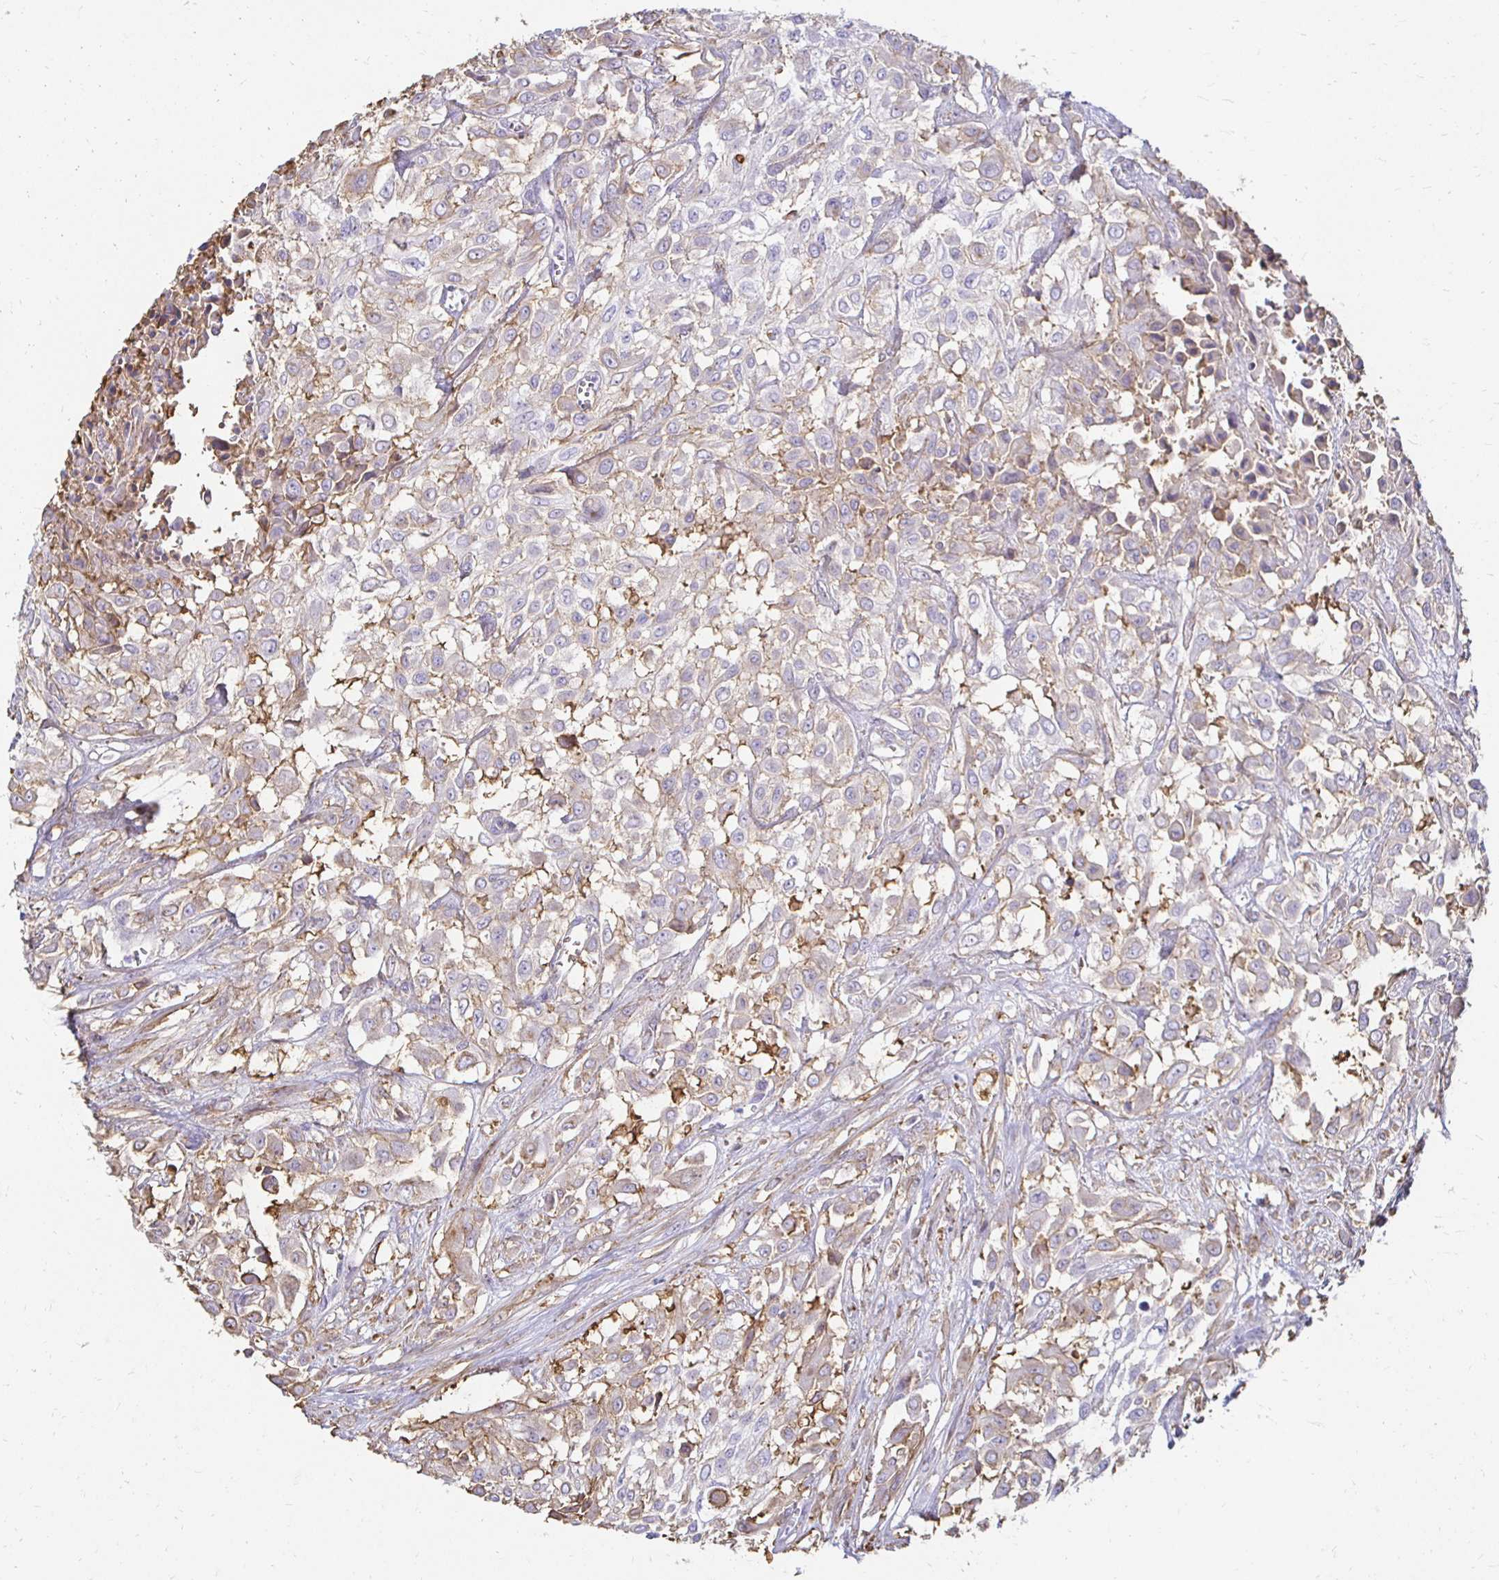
{"staining": {"intensity": "negative", "quantity": "none", "location": "none"}, "tissue": "urothelial cancer", "cell_type": "Tumor cells", "image_type": "cancer", "snomed": [{"axis": "morphology", "description": "Urothelial carcinoma, High grade"}, {"axis": "topography", "description": "Urinary bladder"}], "caption": "Urothelial cancer stained for a protein using immunohistochemistry shows no expression tumor cells.", "gene": "TAS1R3", "patient": {"sex": "male", "age": 57}}